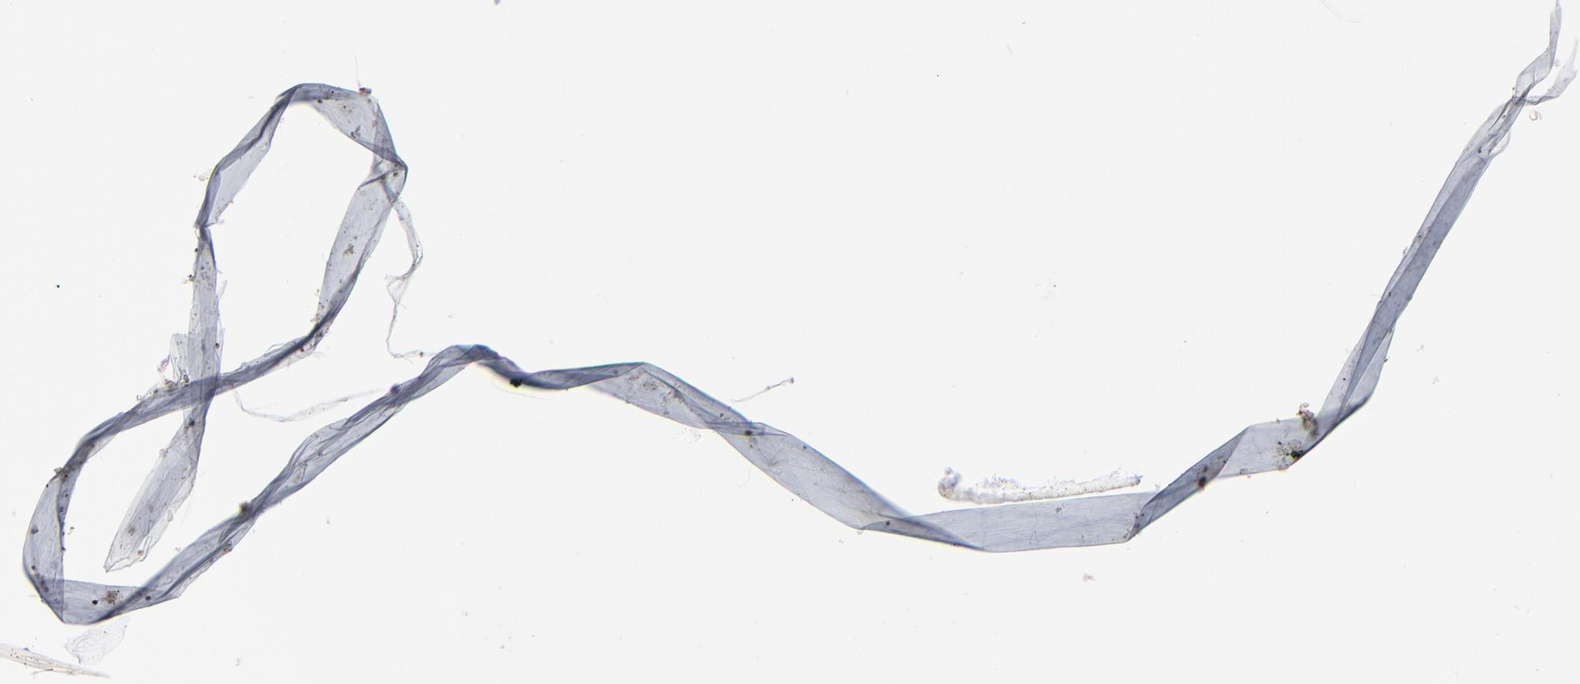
{"staining": {"intensity": "weak", "quantity": "<25%", "location": "nuclear"}, "tissue": "urinary bladder", "cell_type": "Urothelial cells", "image_type": "normal", "snomed": [{"axis": "morphology", "description": "Normal tissue, NOS"}, {"axis": "morphology", "description": "Dysplasia, NOS"}, {"axis": "topography", "description": "Urinary bladder"}], "caption": "Immunohistochemistry (IHC) histopathology image of unremarkable human urinary bladder stained for a protein (brown), which shows no positivity in urothelial cells.", "gene": "SOX6", "patient": {"sex": "male", "age": 35}}